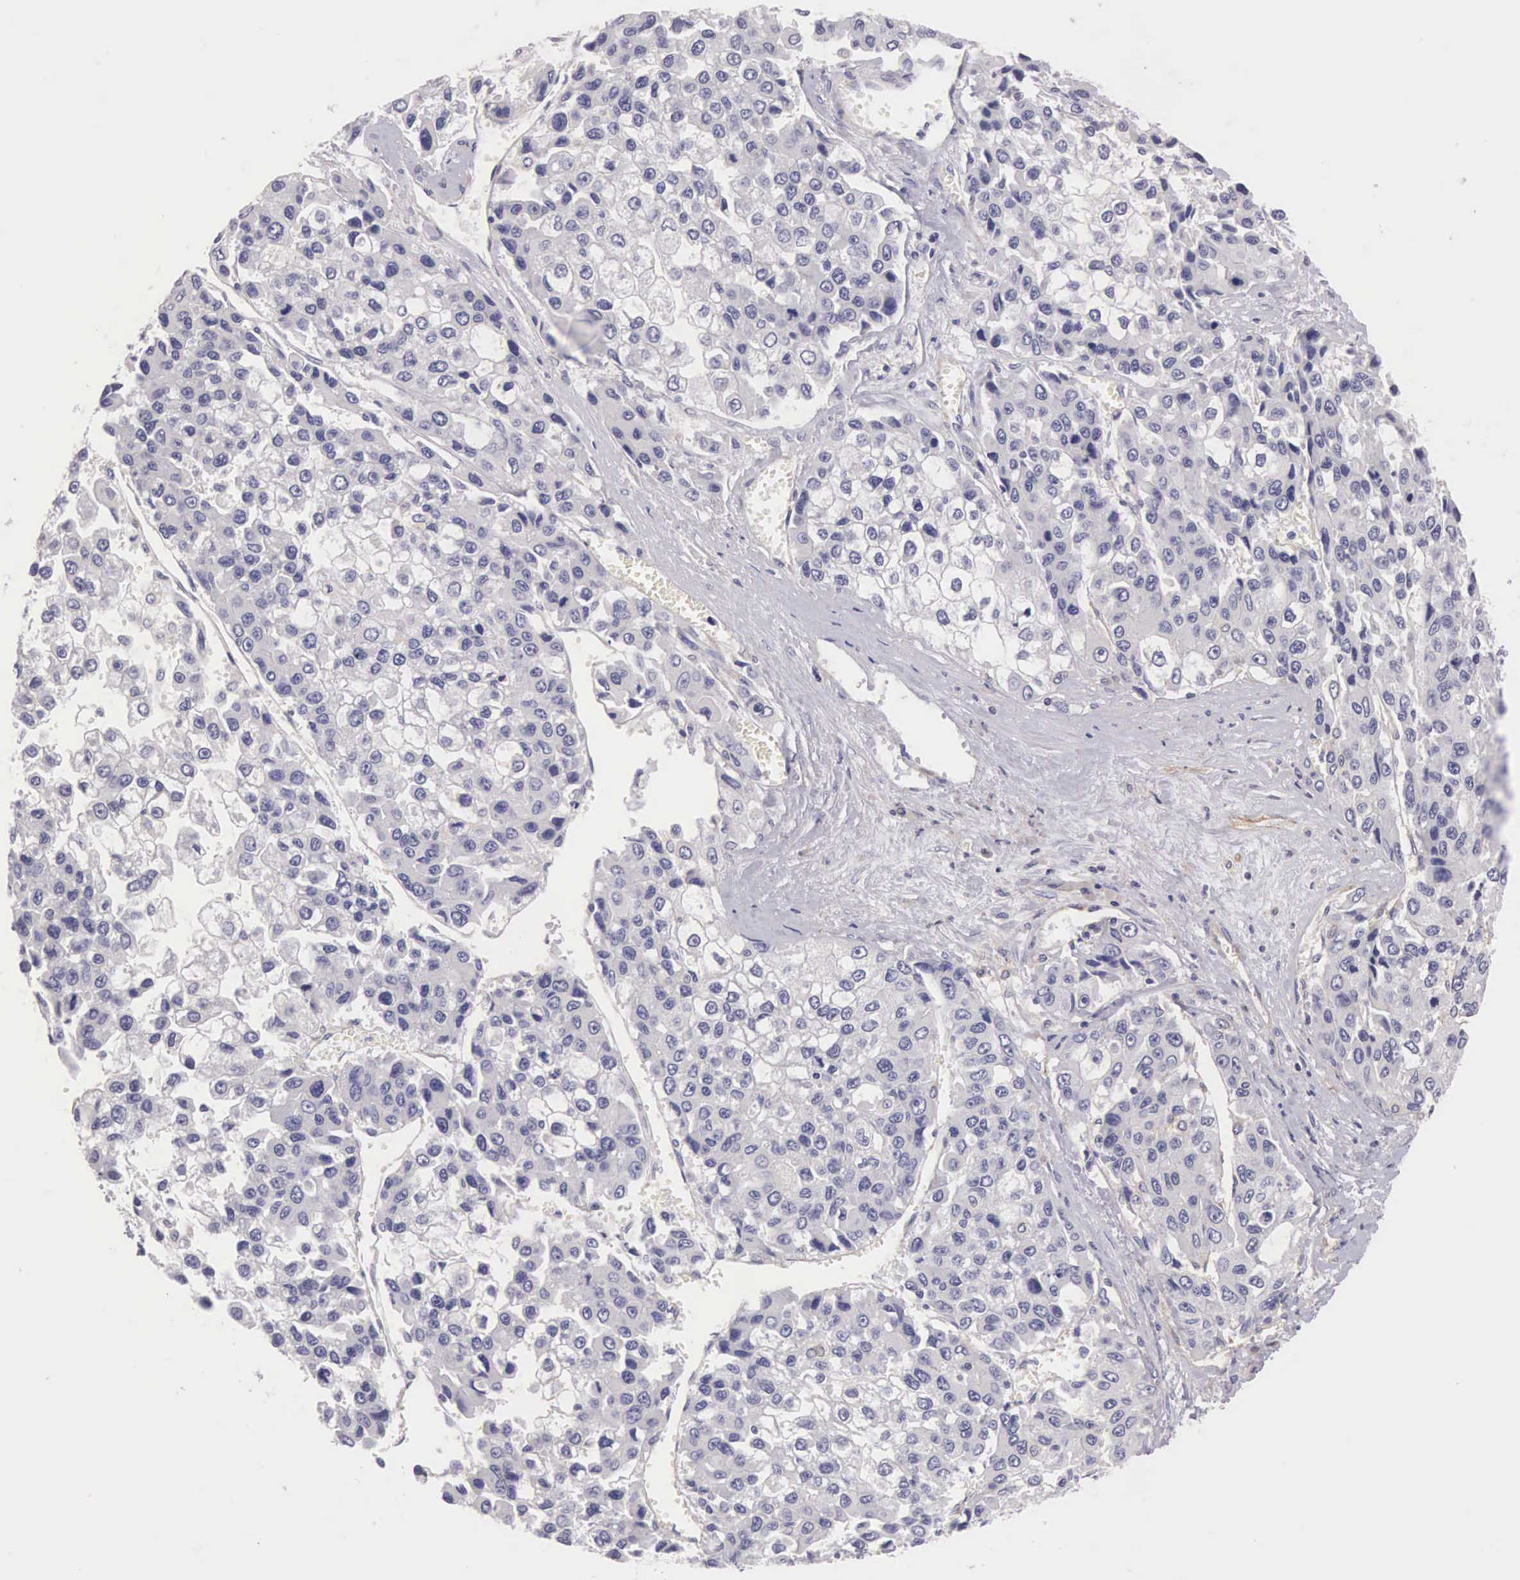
{"staining": {"intensity": "negative", "quantity": "none", "location": "none"}, "tissue": "liver cancer", "cell_type": "Tumor cells", "image_type": "cancer", "snomed": [{"axis": "morphology", "description": "Carcinoma, Hepatocellular, NOS"}, {"axis": "topography", "description": "Liver"}], "caption": "High power microscopy image of an immunohistochemistry photomicrograph of liver cancer (hepatocellular carcinoma), revealing no significant staining in tumor cells.", "gene": "OSBPL3", "patient": {"sex": "female", "age": 66}}